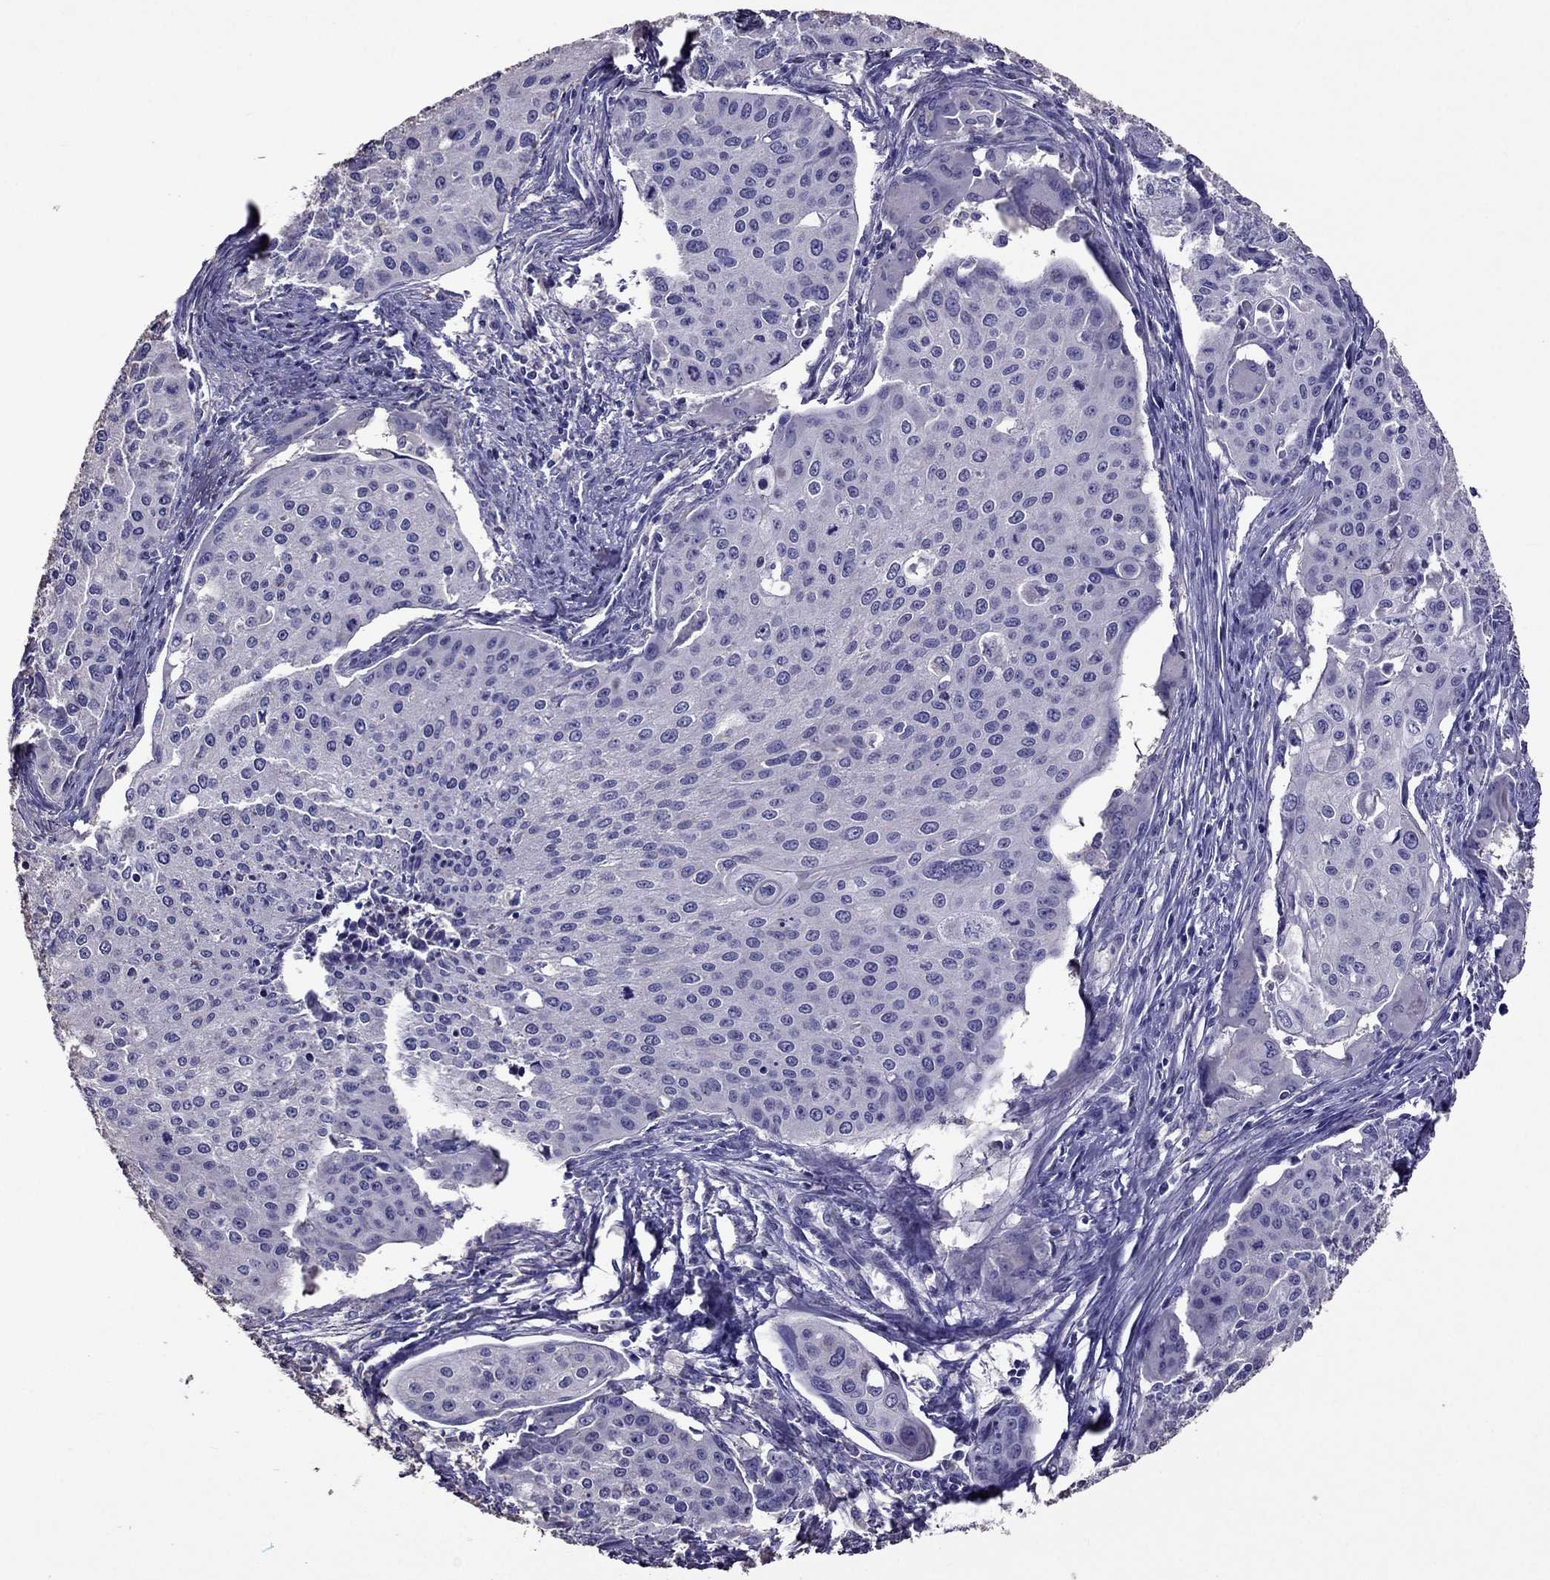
{"staining": {"intensity": "negative", "quantity": "none", "location": "none"}, "tissue": "cervical cancer", "cell_type": "Tumor cells", "image_type": "cancer", "snomed": [{"axis": "morphology", "description": "Squamous cell carcinoma, NOS"}, {"axis": "topography", "description": "Cervix"}], "caption": "This is an immunohistochemistry (IHC) micrograph of cervical cancer (squamous cell carcinoma). There is no staining in tumor cells.", "gene": "NKX3-1", "patient": {"sex": "female", "age": 38}}